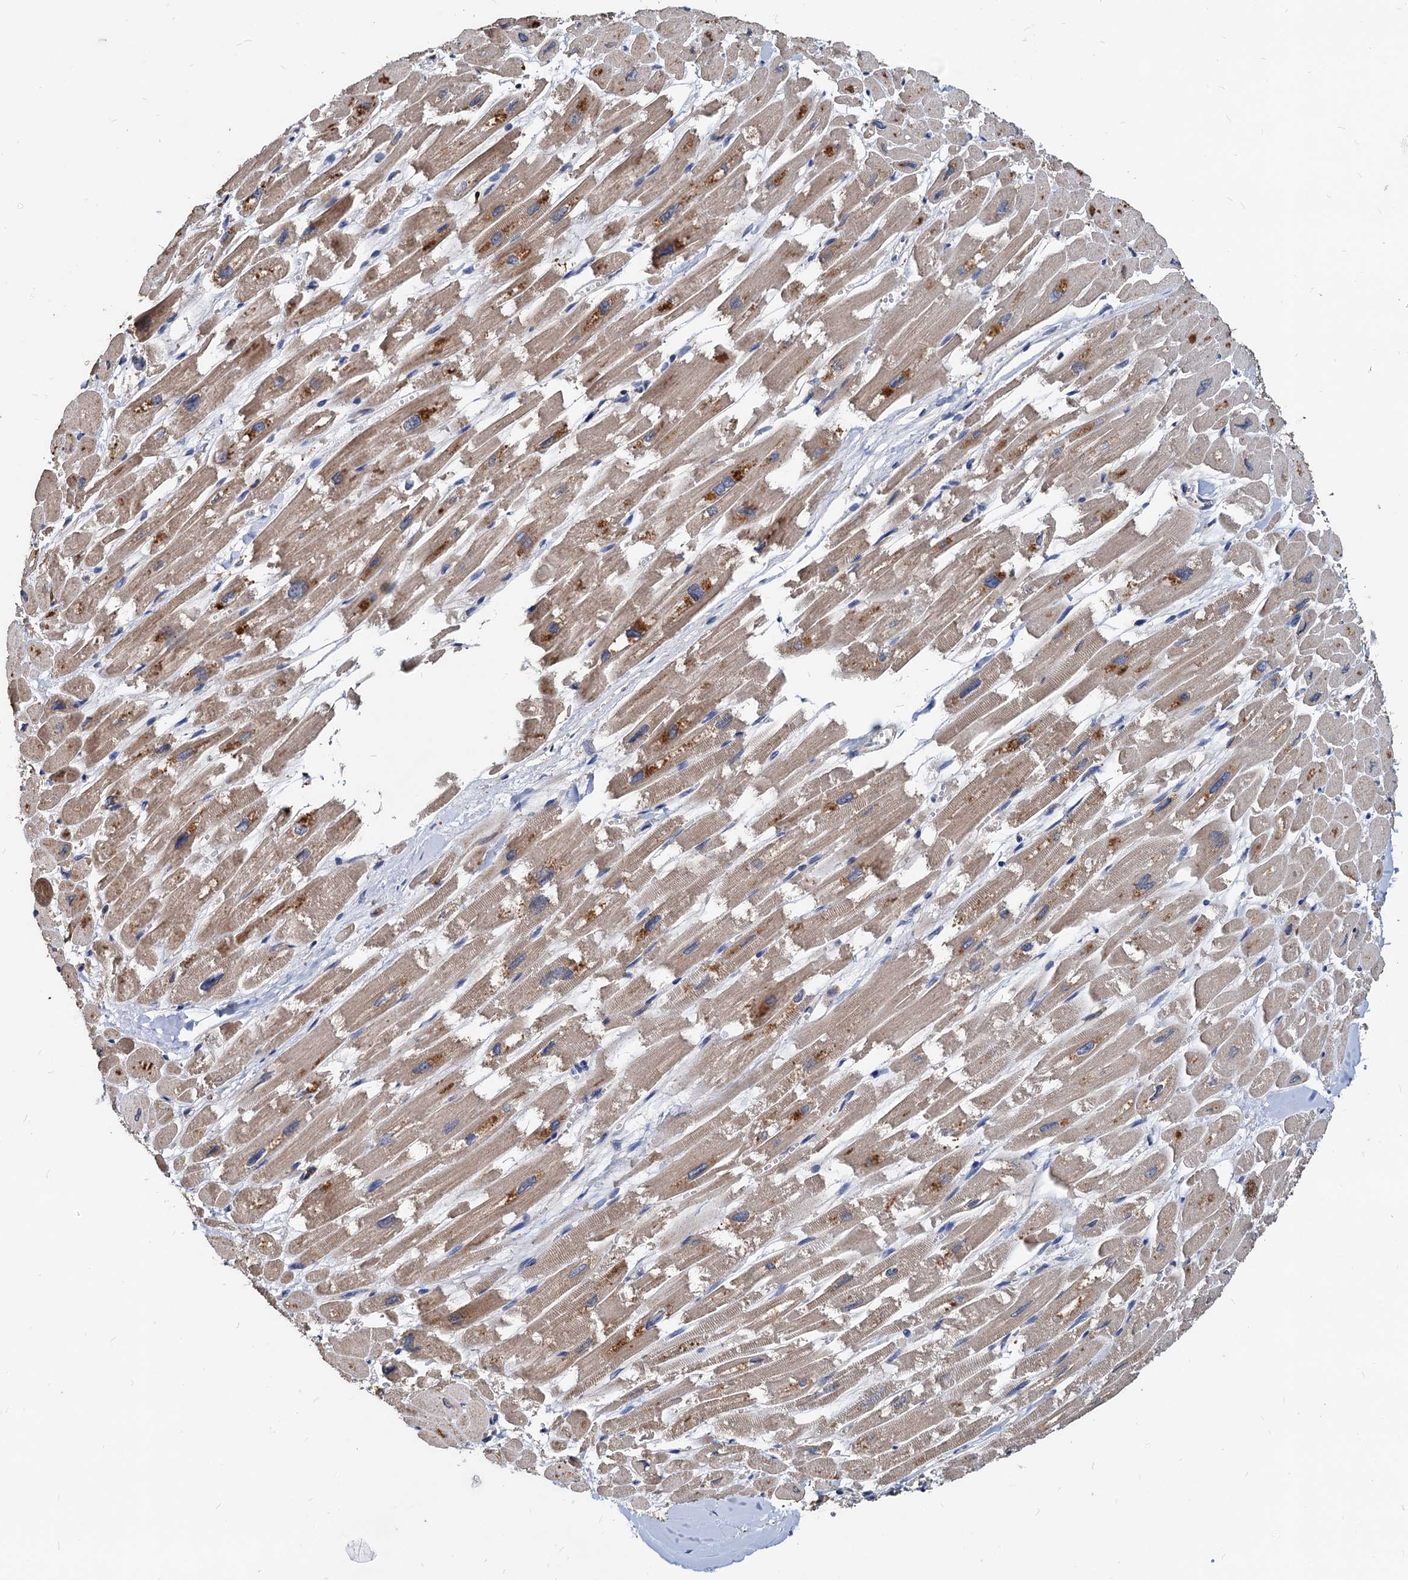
{"staining": {"intensity": "moderate", "quantity": "25%-75%", "location": "cytoplasmic/membranous"}, "tissue": "heart muscle", "cell_type": "Cardiomyocytes", "image_type": "normal", "snomed": [{"axis": "morphology", "description": "Normal tissue, NOS"}, {"axis": "topography", "description": "Heart"}], "caption": "High-magnification brightfield microscopy of benign heart muscle stained with DAB (3,3'-diaminobenzidine) (brown) and counterstained with hematoxylin (blue). cardiomyocytes exhibit moderate cytoplasmic/membranous positivity is appreciated in about25%-75% of cells.", "gene": "LCP2", "patient": {"sex": "male", "age": 54}}